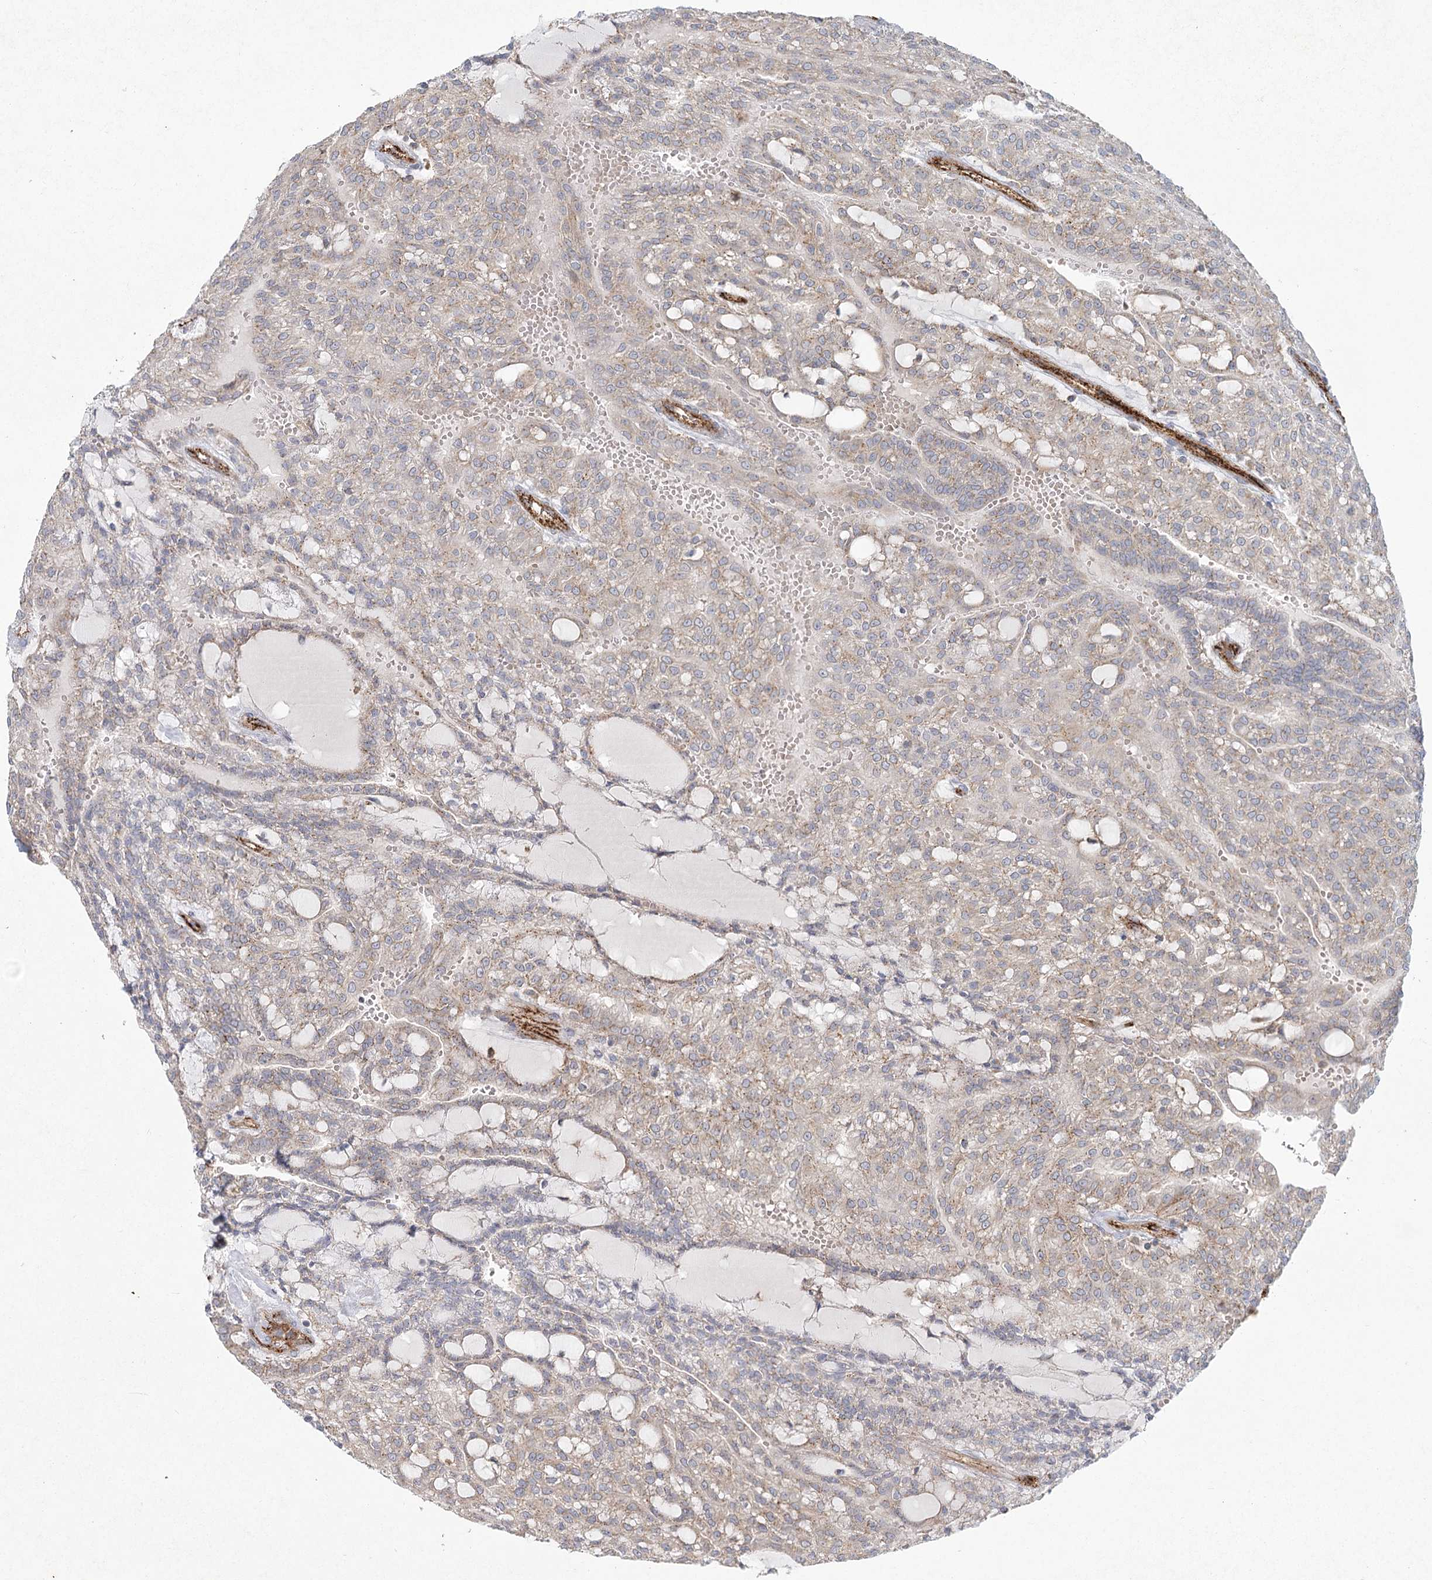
{"staining": {"intensity": "negative", "quantity": "none", "location": "none"}, "tissue": "renal cancer", "cell_type": "Tumor cells", "image_type": "cancer", "snomed": [{"axis": "morphology", "description": "Adenocarcinoma, NOS"}, {"axis": "topography", "description": "Kidney"}], "caption": "Renal cancer (adenocarcinoma) was stained to show a protein in brown. There is no significant positivity in tumor cells.", "gene": "KBTBD4", "patient": {"sex": "male", "age": 63}}